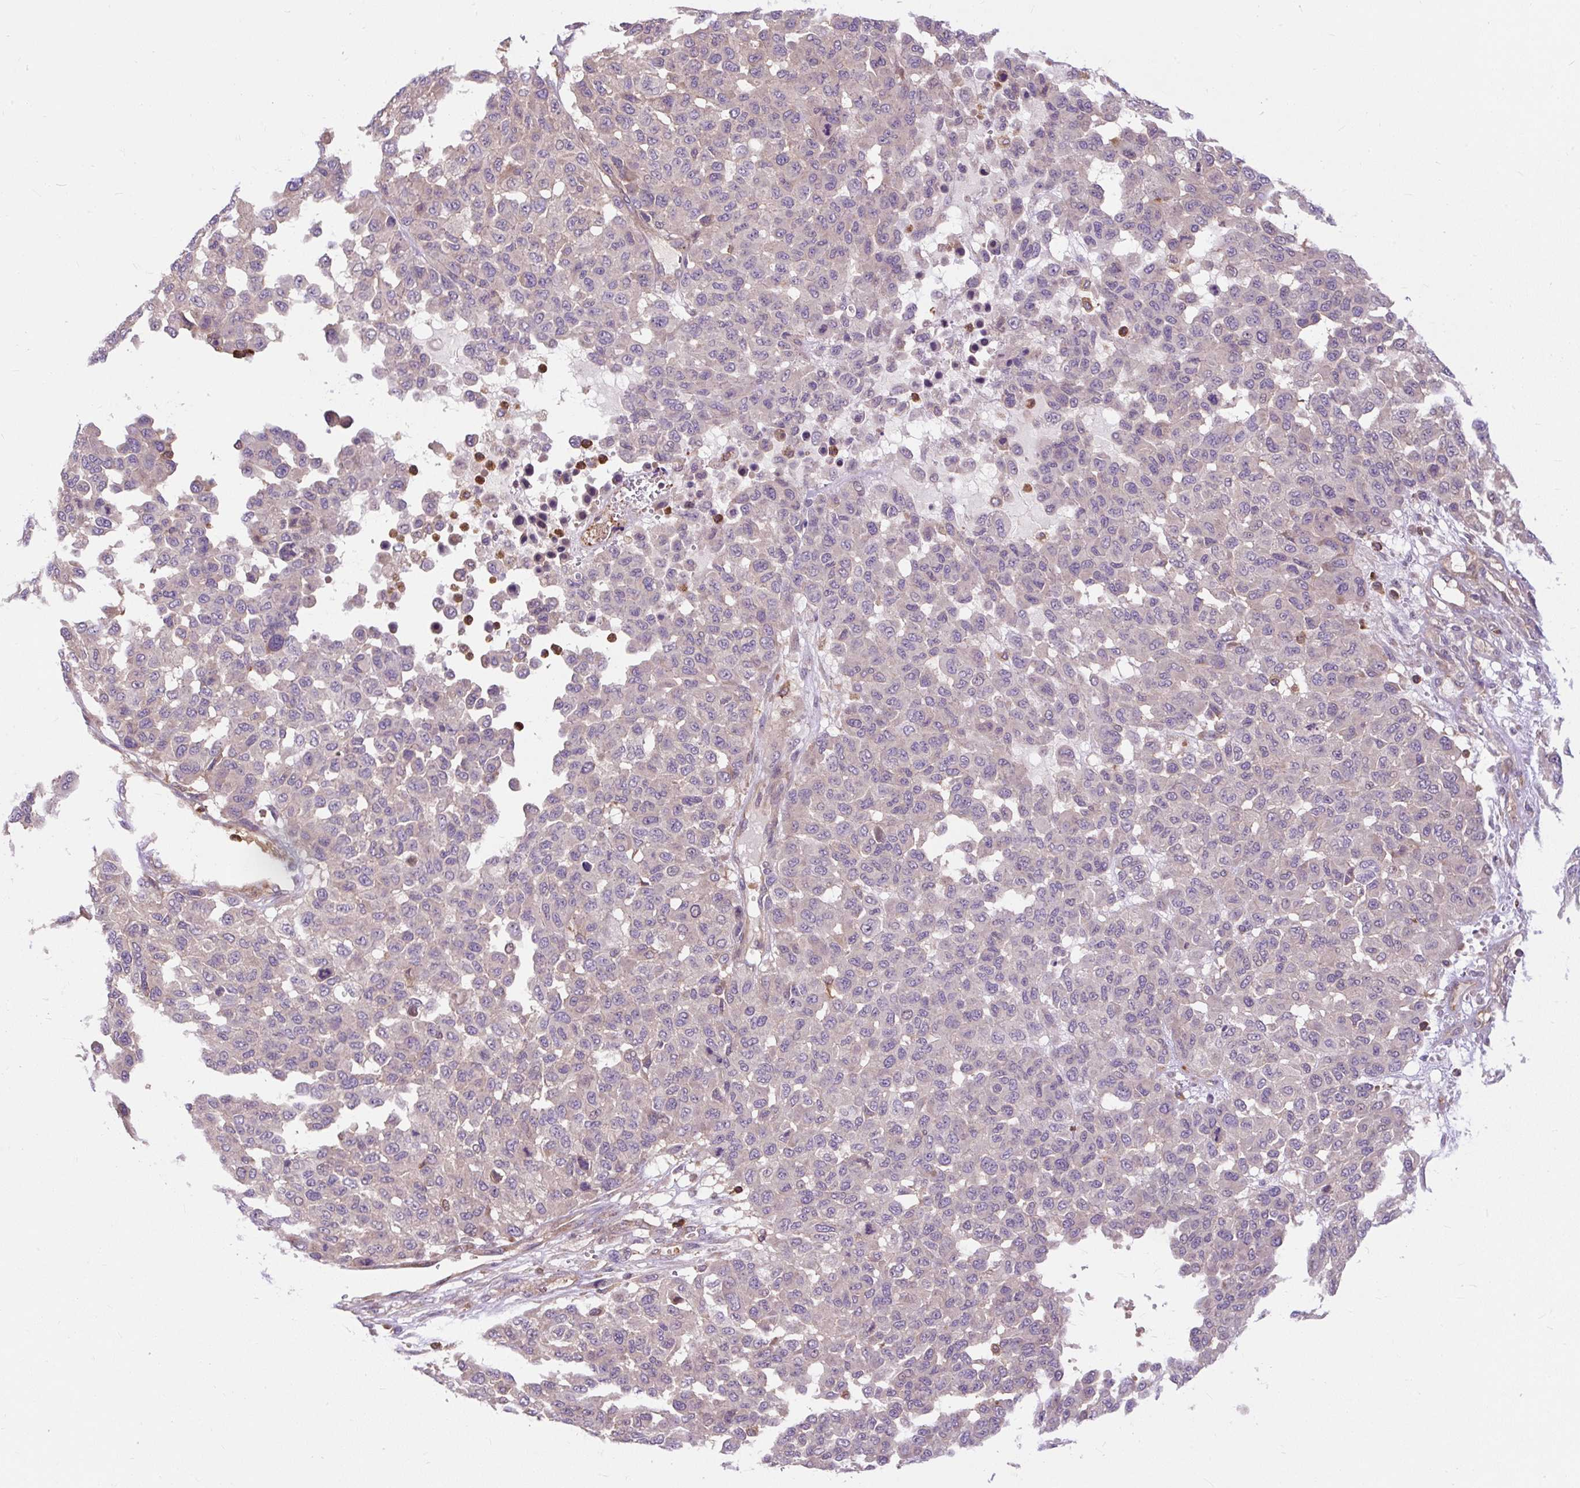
{"staining": {"intensity": "negative", "quantity": "none", "location": "none"}, "tissue": "melanoma", "cell_type": "Tumor cells", "image_type": "cancer", "snomed": [{"axis": "morphology", "description": "Malignant melanoma, NOS"}, {"axis": "topography", "description": "Skin"}], "caption": "High power microscopy photomicrograph of an immunohistochemistry (IHC) micrograph of melanoma, revealing no significant staining in tumor cells.", "gene": "CISD3", "patient": {"sex": "male", "age": 62}}